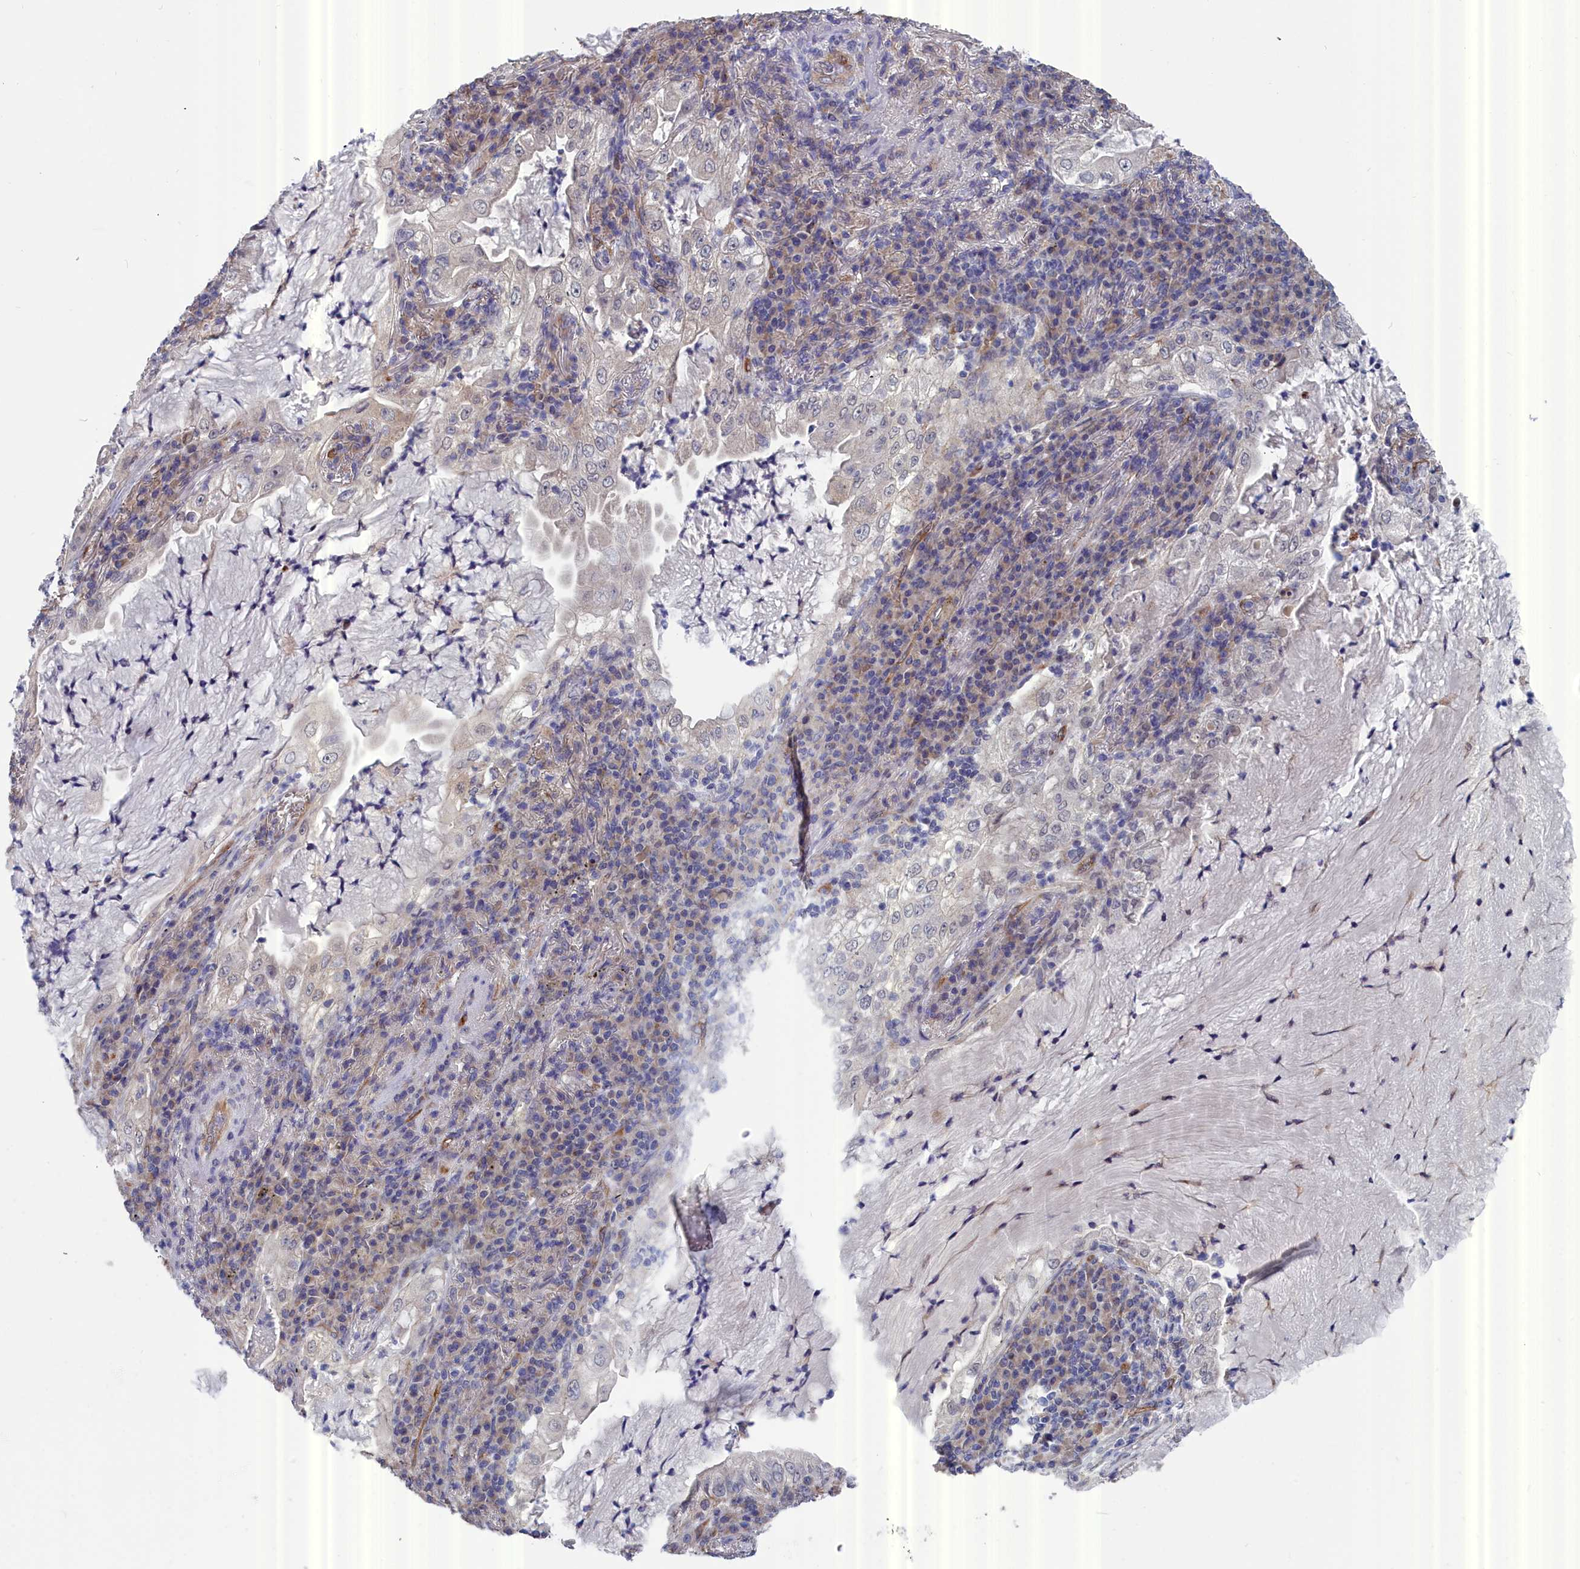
{"staining": {"intensity": "negative", "quantity": "none", "location": "none"}, "tissue": "lung cancer", "cell_type": "Tumor cells", "image_type": "cancer", "snomed": [{"axis": "morphology", "description": "Adenocarcinoma, NOS"}, {"axis": "topography", "description": "Lung"}], "caption": "High magnification brightfield microscopy of adenocarcinoma (lung) stained with DAB (3,3'-diaminobenzidine) (brown) and counterstained with hematoxylin (blue): tumor cells show no significant positivity.", "gene": "RDX", "patient": {"sex": "female", "age": 73}}